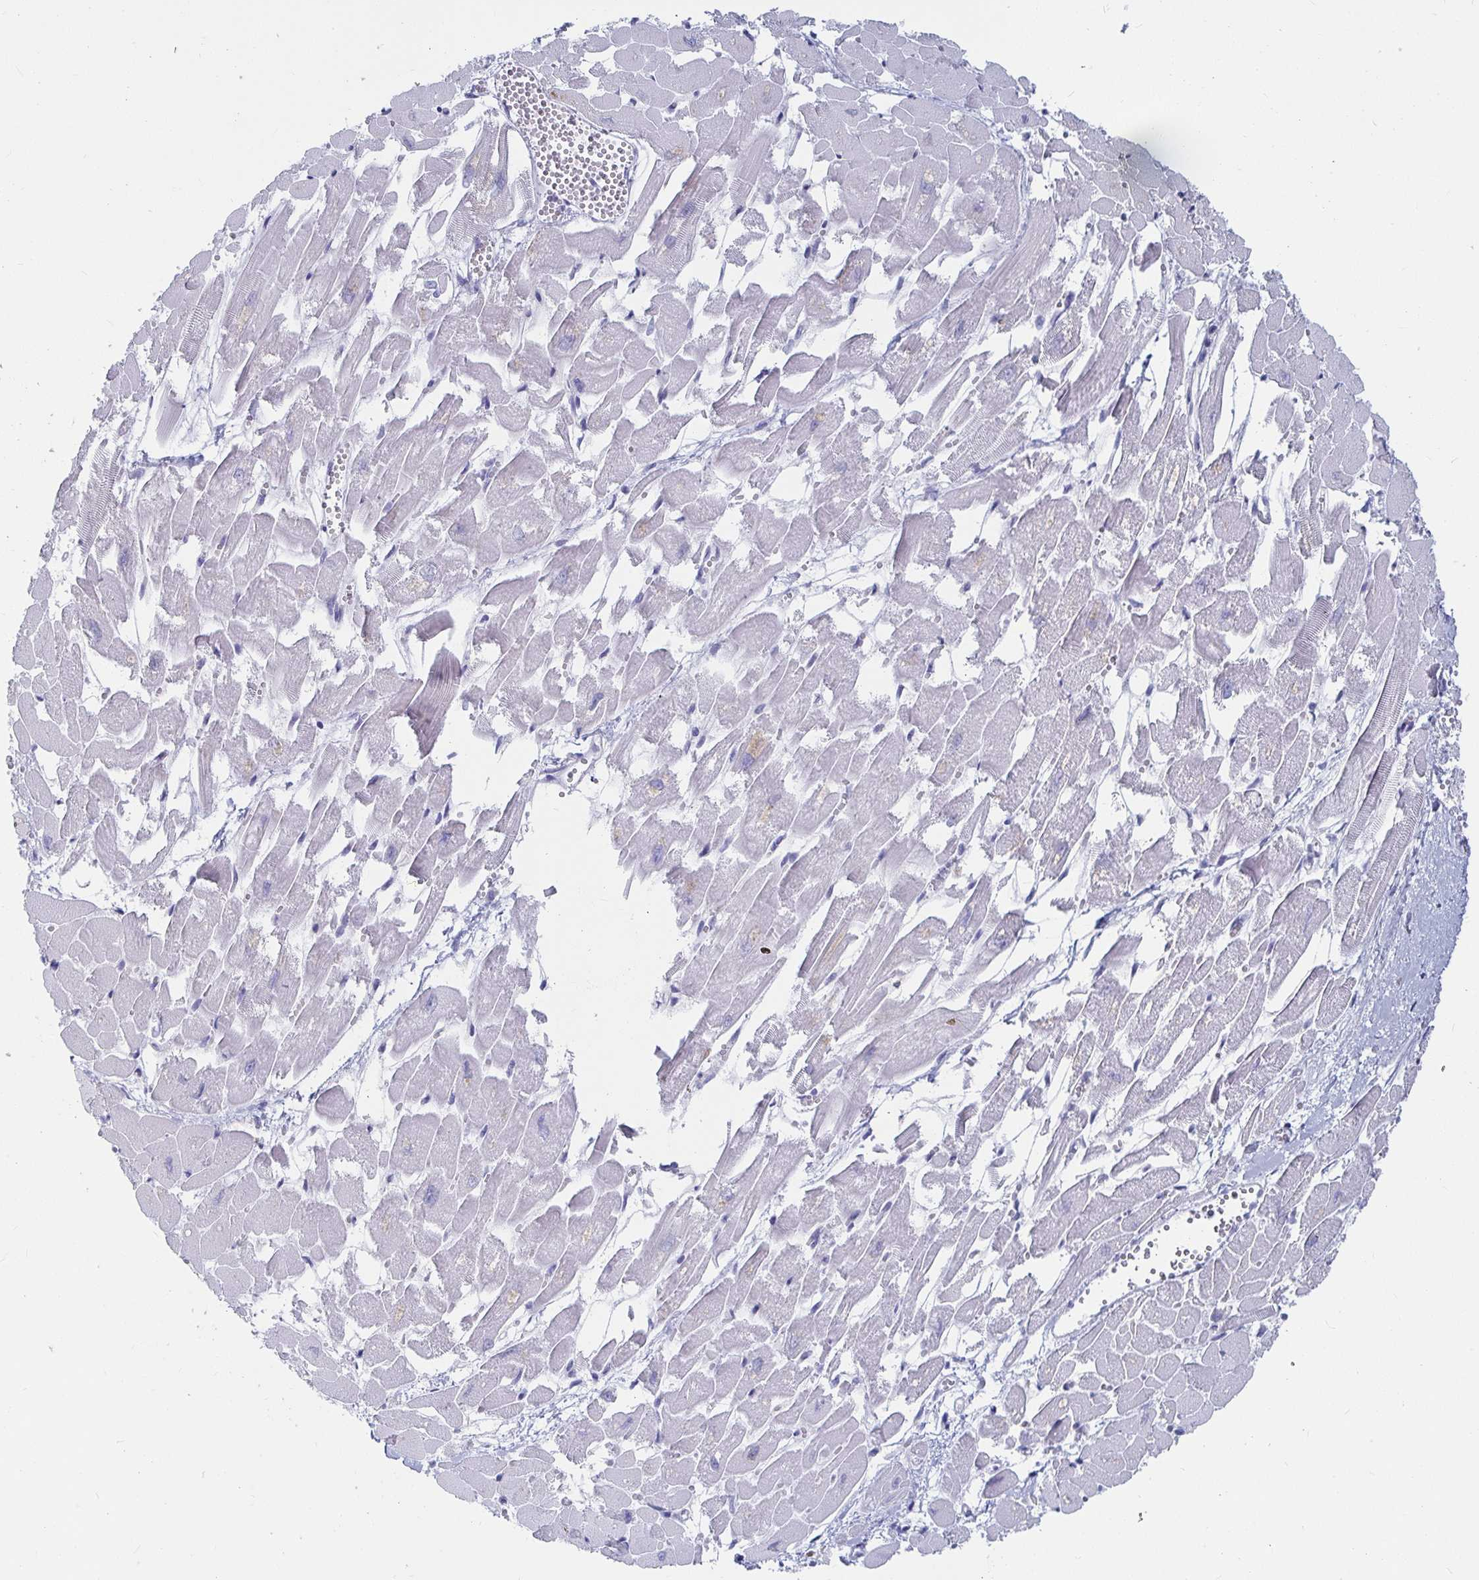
{"staining": {"intensity": "negative", "quantity": "none", "location": "none"}, "tissue": "heart muscle", "cell_type": "Cardiomyocytes", "image_type": "normal", "snomed": [{"axis": "morphology", "description": "Normal tissue, NOS"}, {"axis": "topography", "description": "Heart"}], "caption": "This is an immunohistochemistry (IHC) histopathology image of unremarkable human heart muscle. There is no positivity in cardiomyocytes.", "gene": "CA9", "patient": {"sex": "female", "age": 52}}